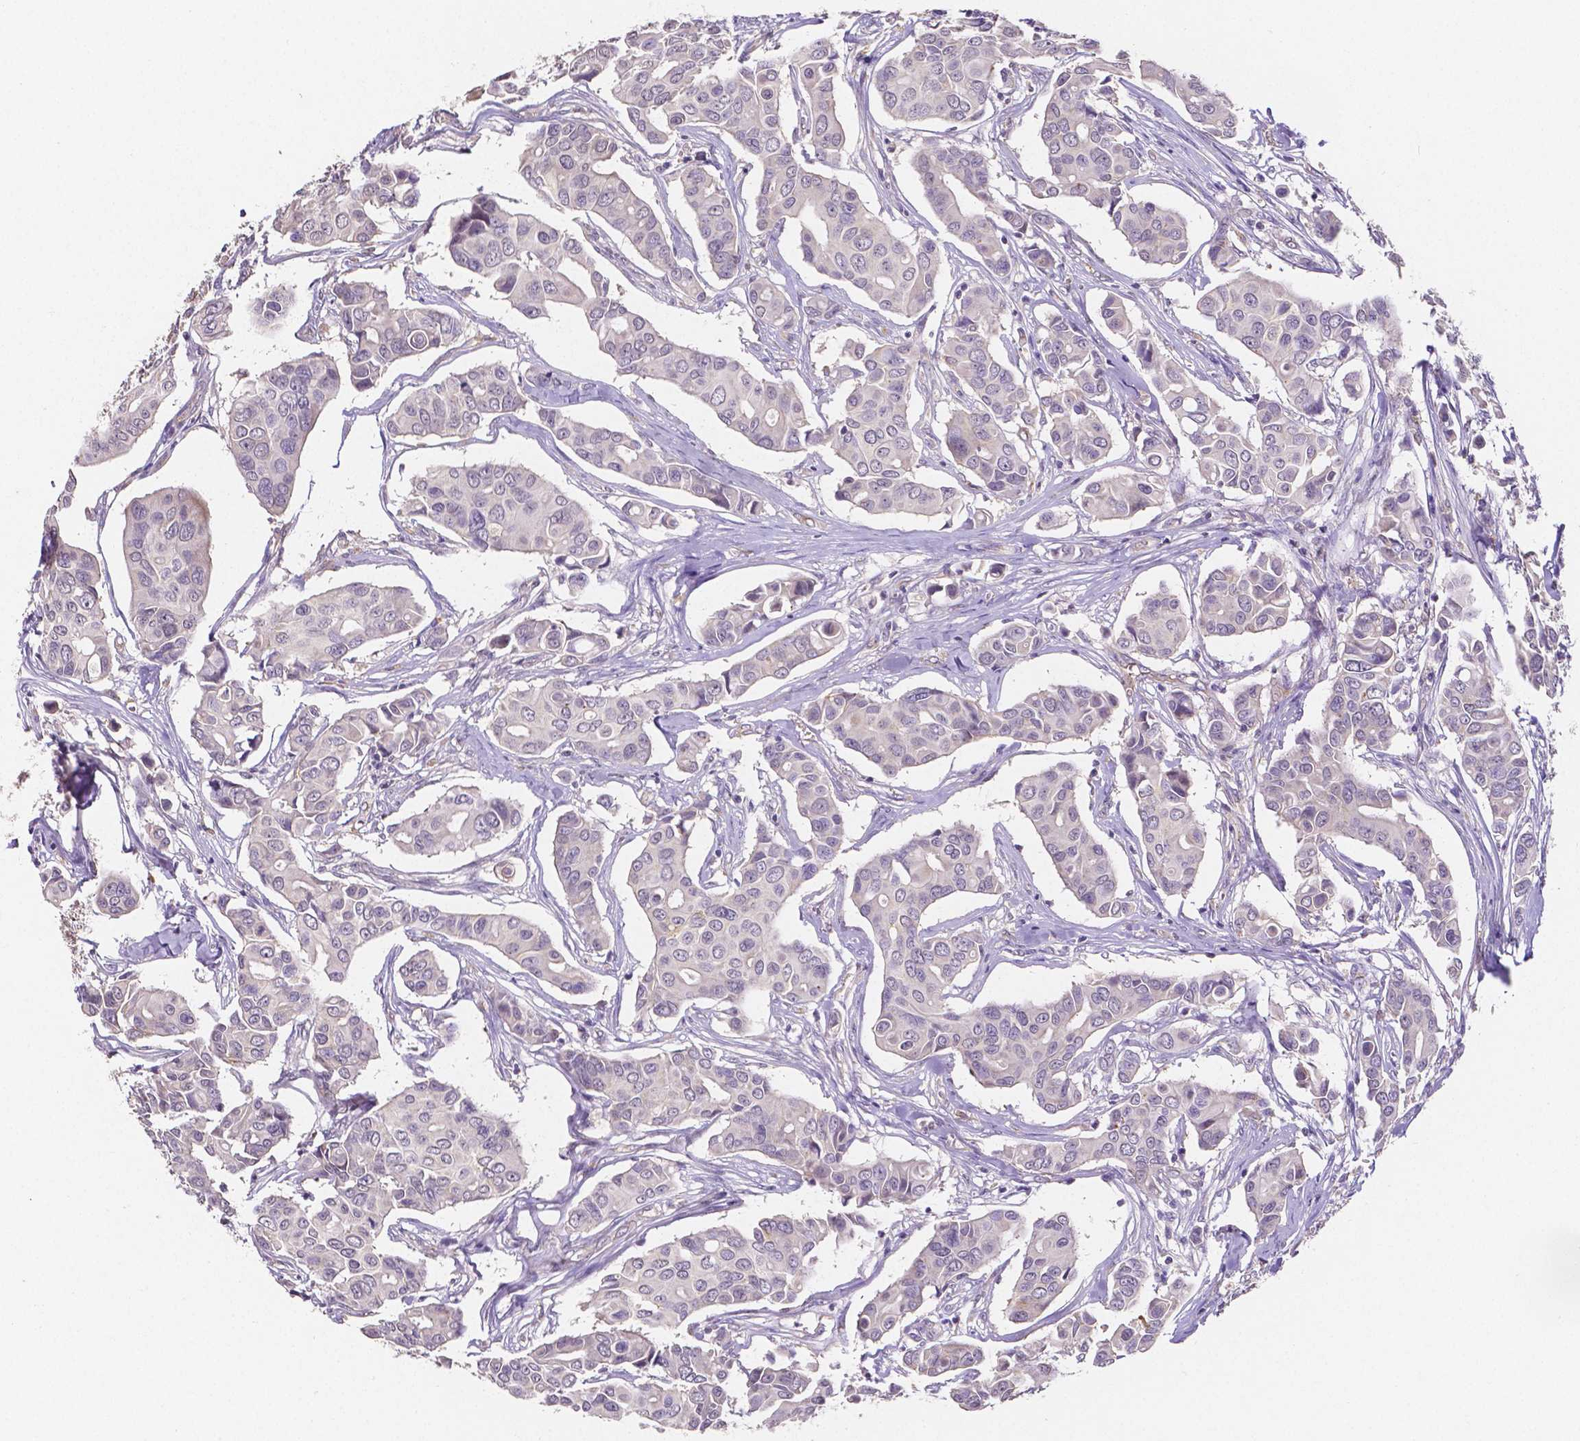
{"staining": {"intensity": "negative", "quantity": "none", "location": "none"}, "tissue": "breast cancer", "cell_type": "Tumor cells", "image_type": "cancer", "snomed": [{"axis": "morphology", "description": "Duct carcinoma"}, {"axis": "topography", "description": "Breast"}], "caption": "The image reveals no staining of tumor cells in breast invasive ductal carcinoma. The staining is performed using DAB brown chromogen with nuclei counter-stained in using hematoxylin.", "gene": "ELAVL2", "patient": {"sex": "female", "age": 54}}